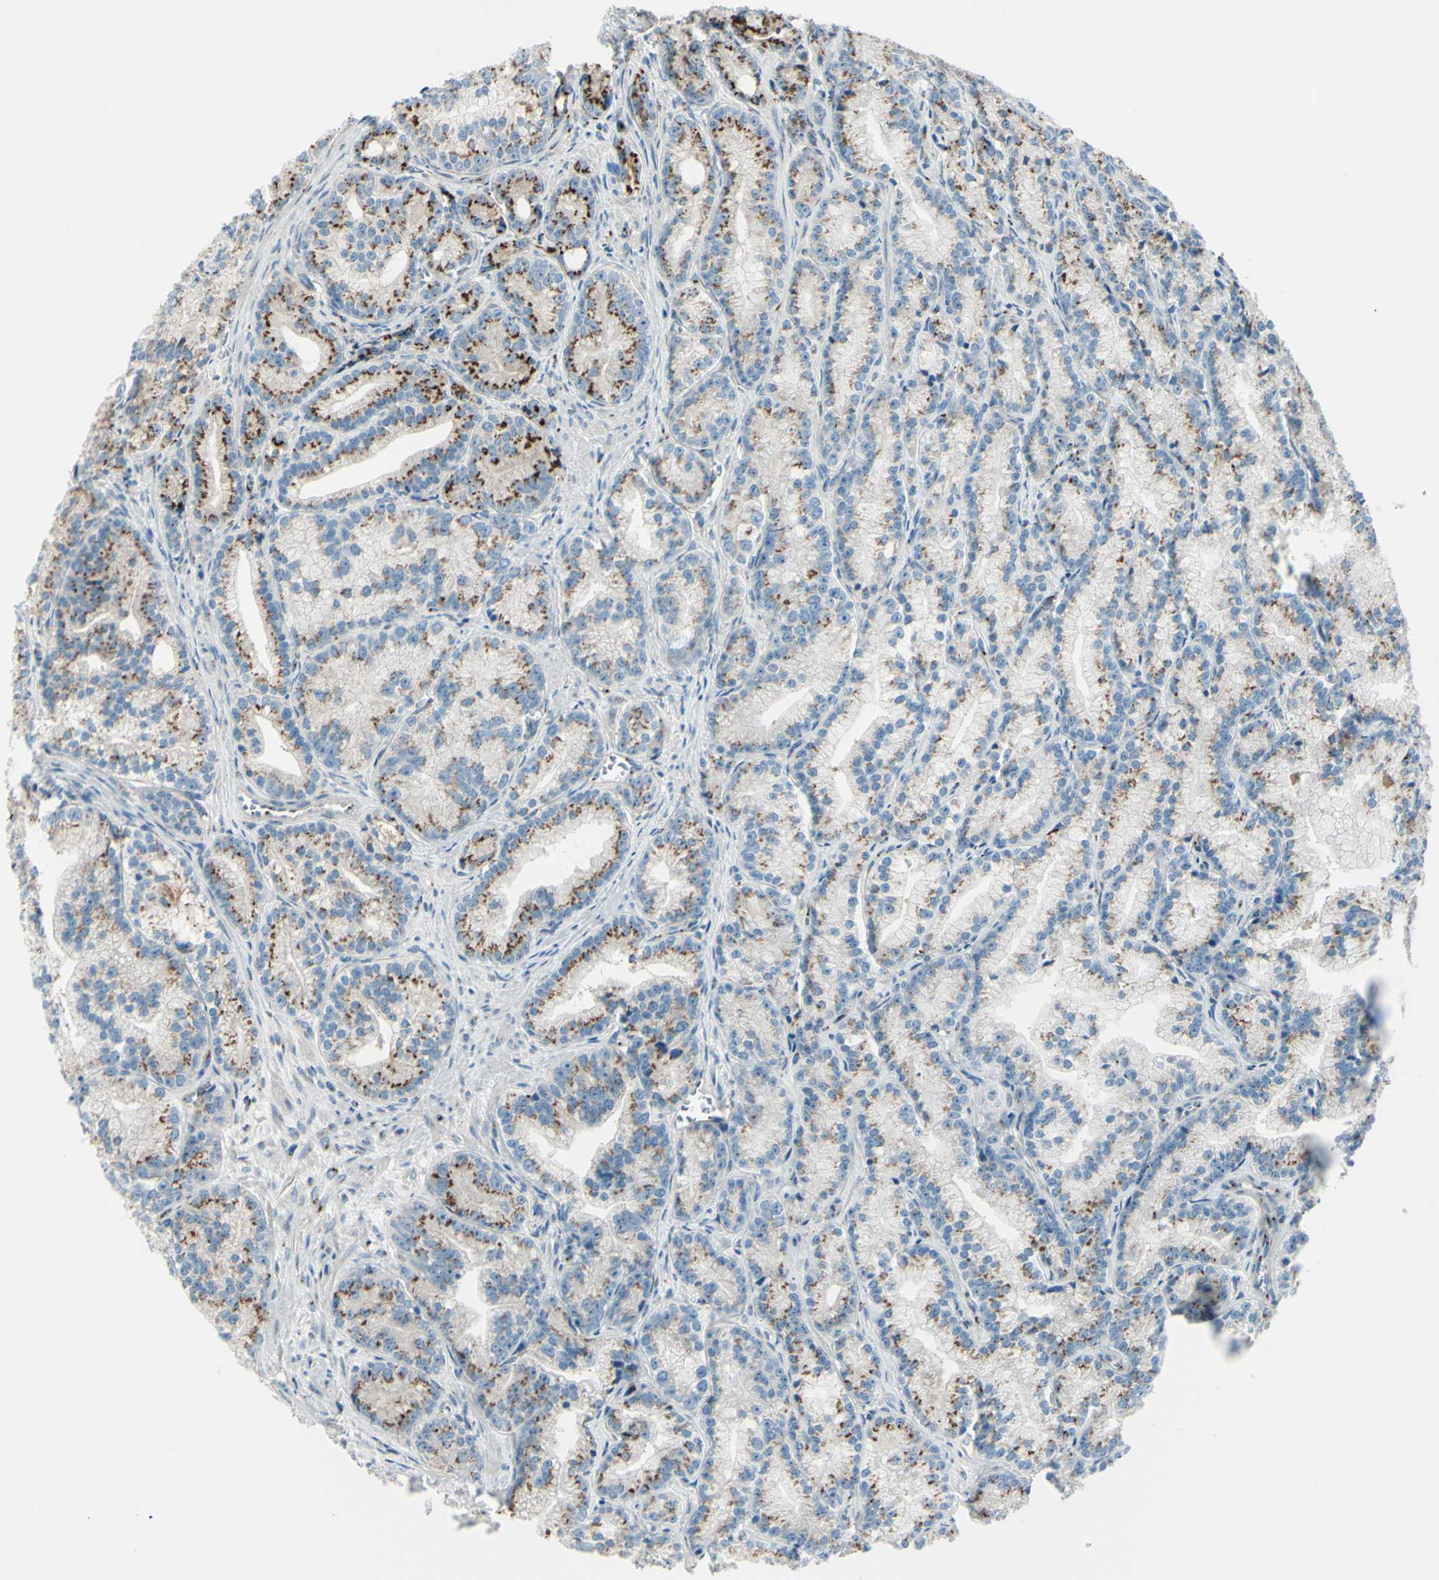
{"staining": {"intensity": "strong", "quantity": "25%-75%", "location": "cytoplasmic/membranous"}, "tissue": "prostate cancer", "cell_type": "Tumor cells", "image_type": "cancer", "snomed": [{"axis": "morphology", "description": "Adenocarcinoma, Low grade"}, {"axis": "topography", "description": "Prostate"}], "caption": "A brown stain highlights strong cytoplasmic/membranous expression of a protein in human prostate cancer tumor cells. The staining was performed using DAB (3,3'-diaminobenzidine), with brown indicating positive protein expression. Nuclei are stained blue with hematoxylin.", "gene": "B4GALT1", "patient": {"sex": "male", "age": 89}}